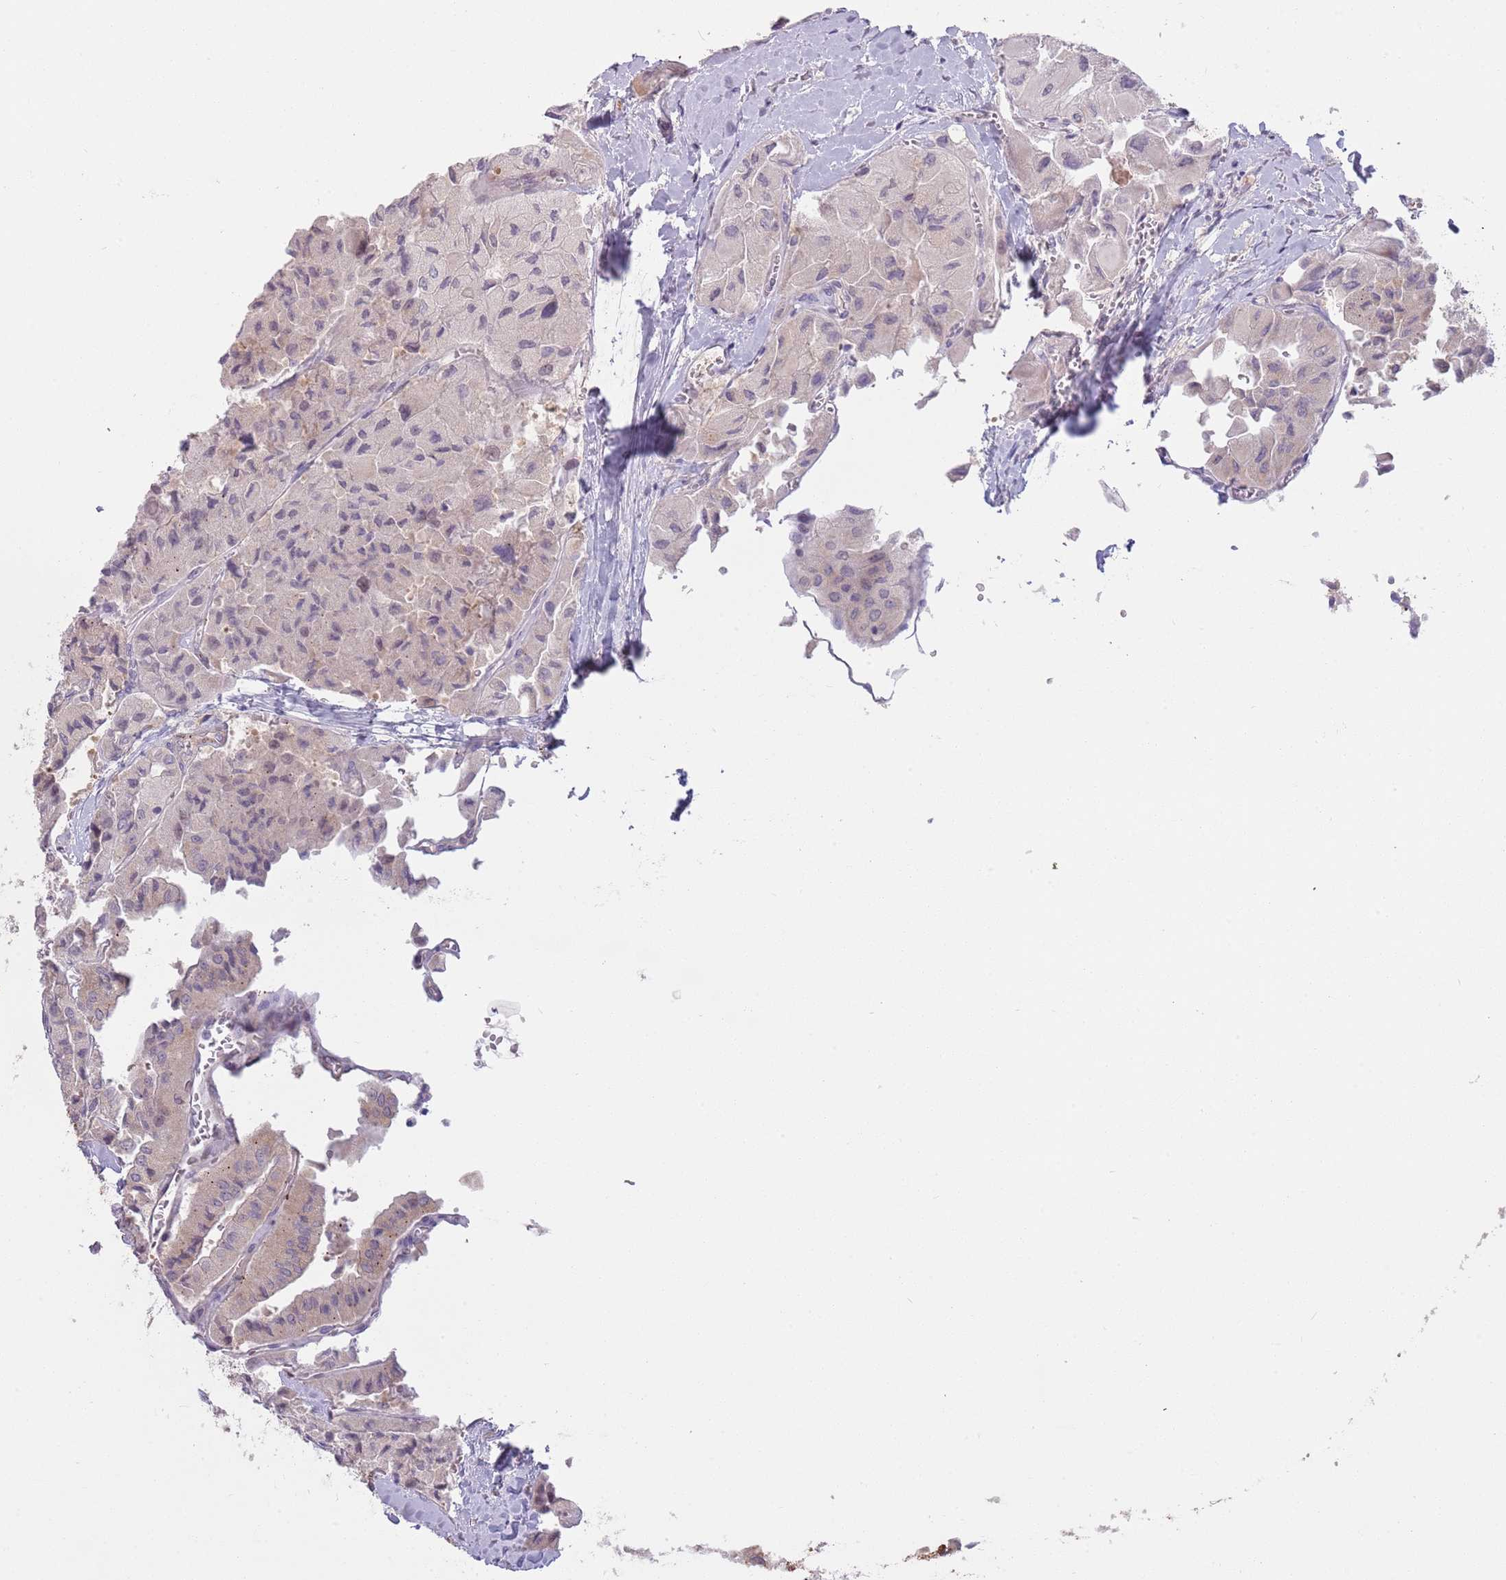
{"staining": {"intensity": "weak", "quantity": "<25%", "location": "cytoplasmic/membranous"}, "tissue": "thyroid cancer", "cell_type": "Tumor cells", "image_type": "cancer", "snomed": [{"axis": "morphology", "description": "Normal tissue, NOS"}, {"axis": "morphology", "description": "Papillary adenocarcinoma, NOS"}, {"axis": "topography", "description": "Thyroid gland"}], "caption": "Immunohistochemistry (IHC) of human thyroid cancer exhibits no staining in tumor cells. (DAB (3,3'-diaminobenzidine) immunohistochemistry visualized using brightfield microscopy, high magnification).", "gene": "LDHD", "patient": {"sex": "female", "age": 59}}